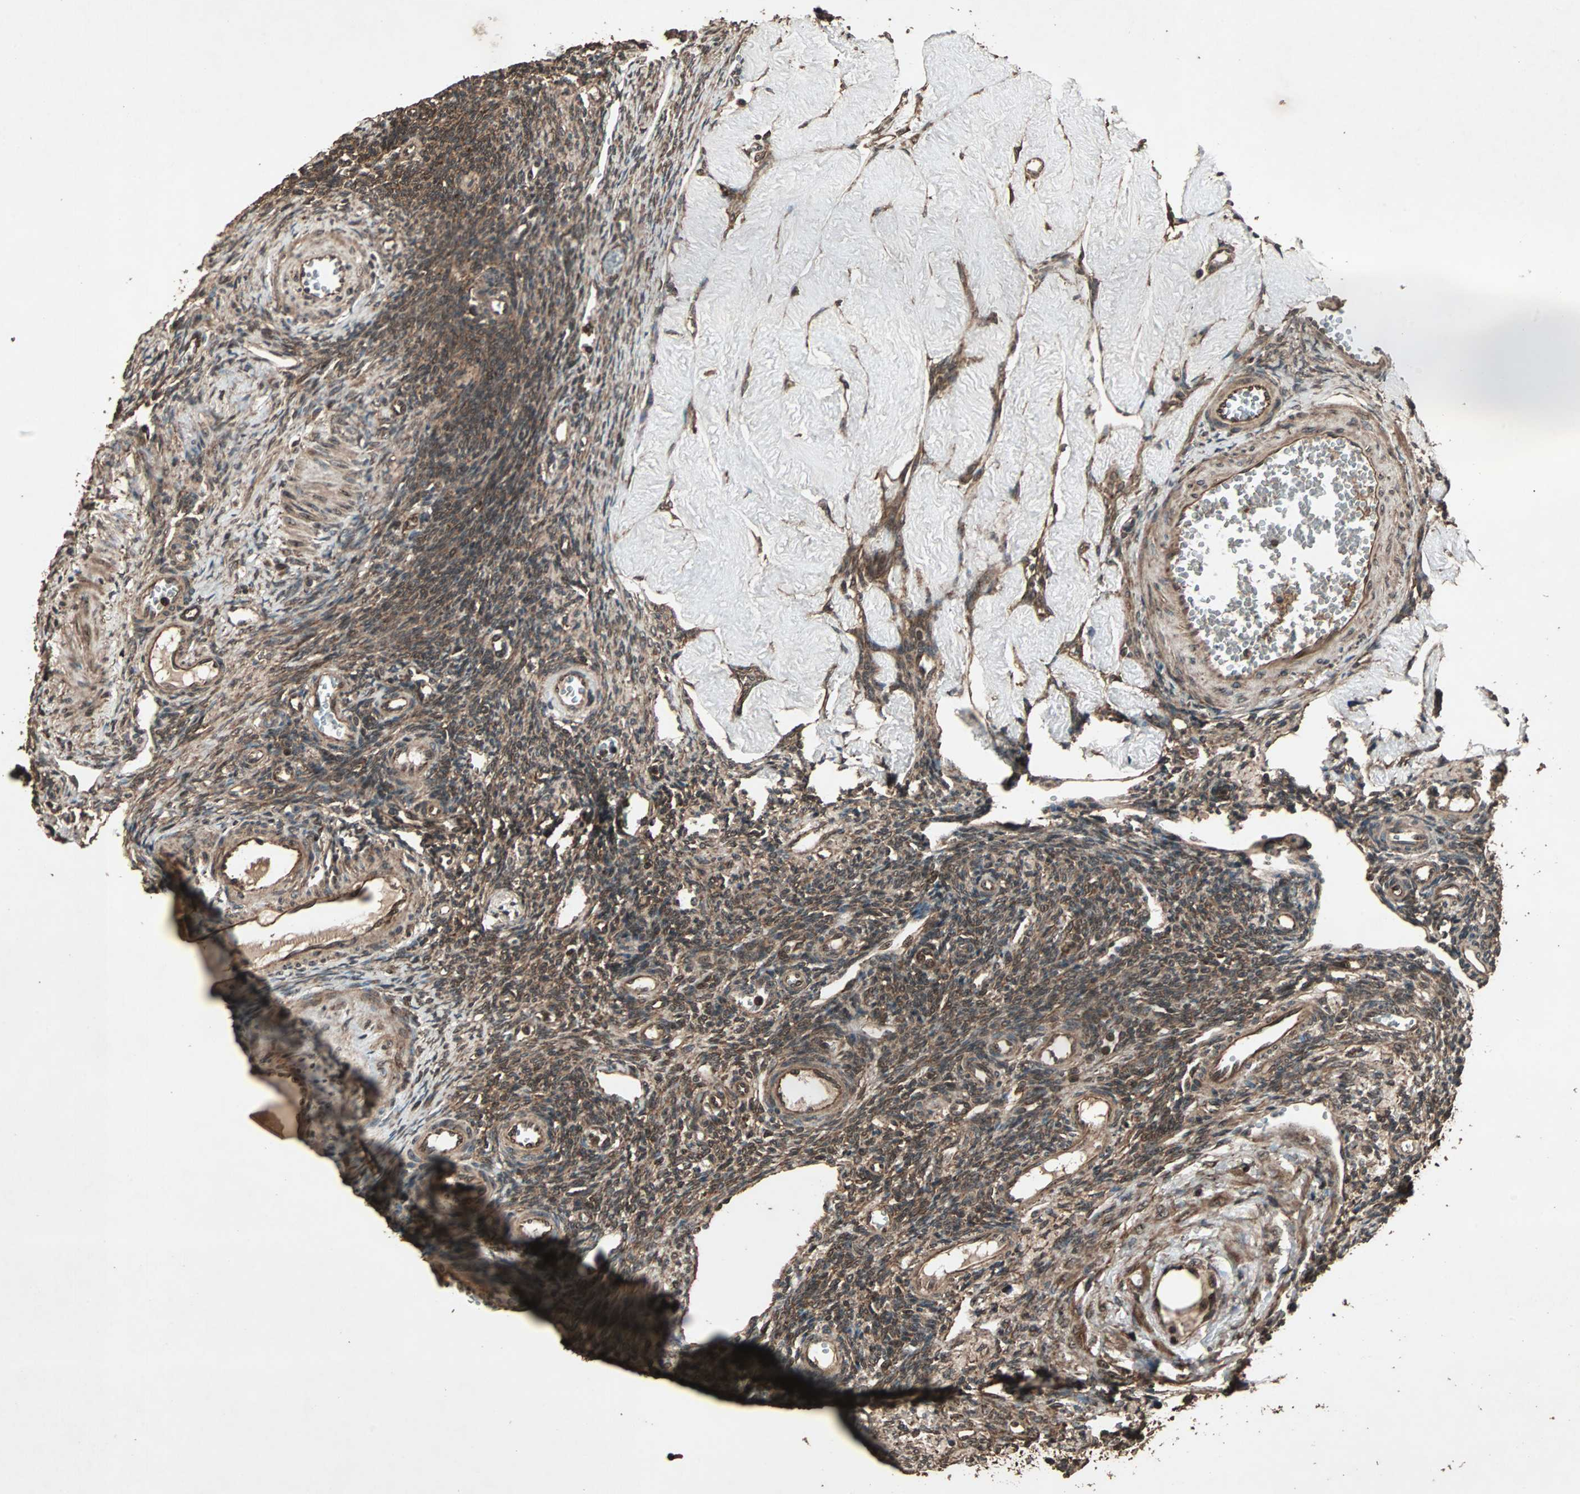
{"staining": {"intensity": "moderate", "quantity": ">75%", "location": "cytoplasmic/membranous"}, "tissue": "ovary", "cell_type": "Ovarian stroma cells", "image_type": "normal", "snomed": [{"axis": "morphology", "description": "Normal tissue, NOS"}, {"axis": "topography", "description": "Ovary"}], "caption": "Immunohistochemical staining of benign ovary exhibits >75% levels of moderate cytoplasmic/membranous protein staining in approximately >75% of ovarian stroma cells.", "gene": "LAMTOR5", "patient": {"sex": "female", "age": 33}}